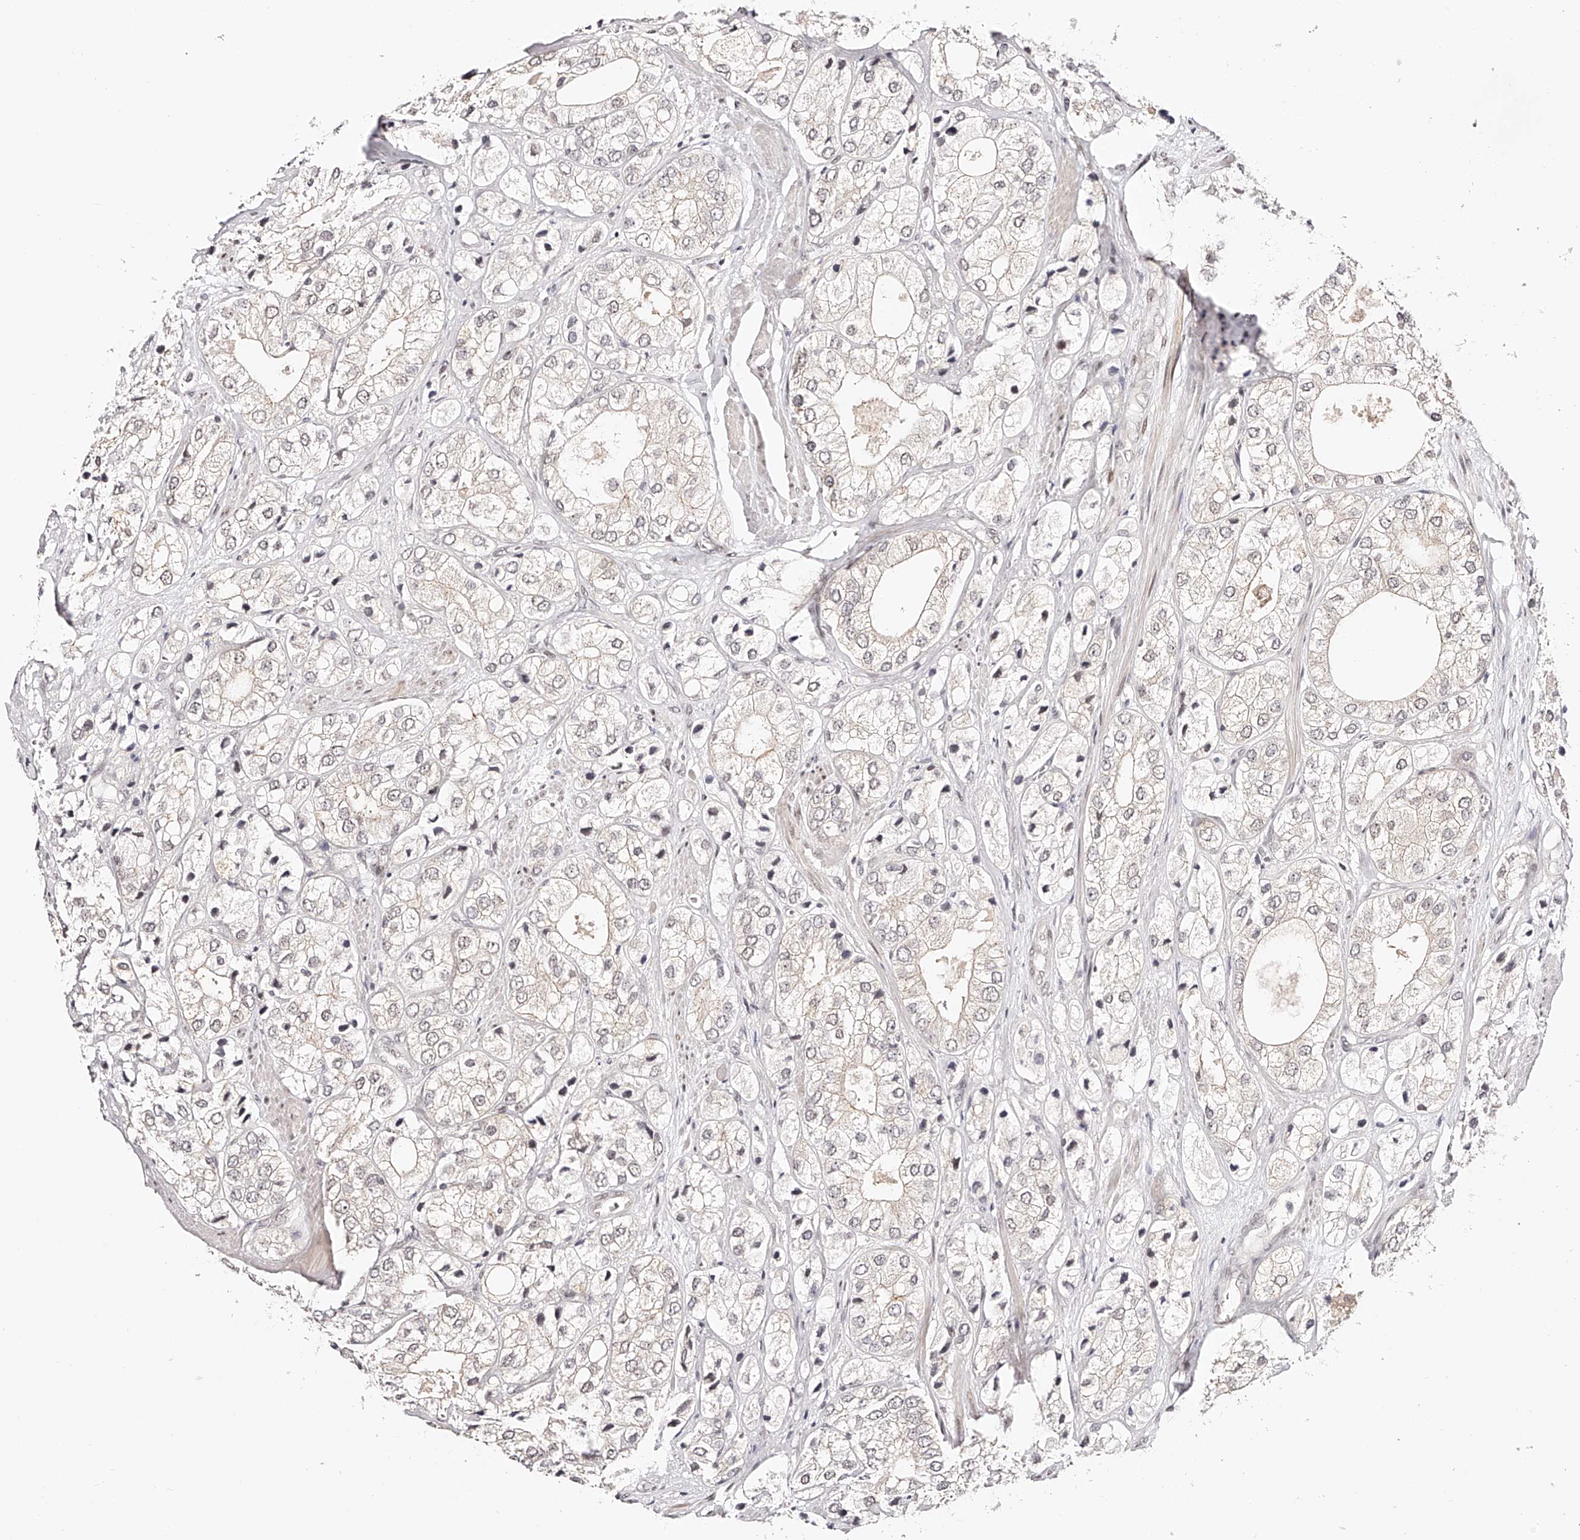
{"staining": {"intensity": "negative", "quantity": "none", "location": "none"}, "tissue": "prostate cancer", "cell_type": "Tumor cells", "image_type": "cancer", "snomed": [{"axis": "morphology", "description": "Adenocarcinoma, High grade"}, {"axis": "topography", "description": "Prostate"}], "caption": "Prostate adenocarcinoma (high-grade) stained for a protein using immunohistochemistry demonstrates no positivity tumor cells.", "gene": "USF3", "patient": {"sex": "male", "age": 50}}